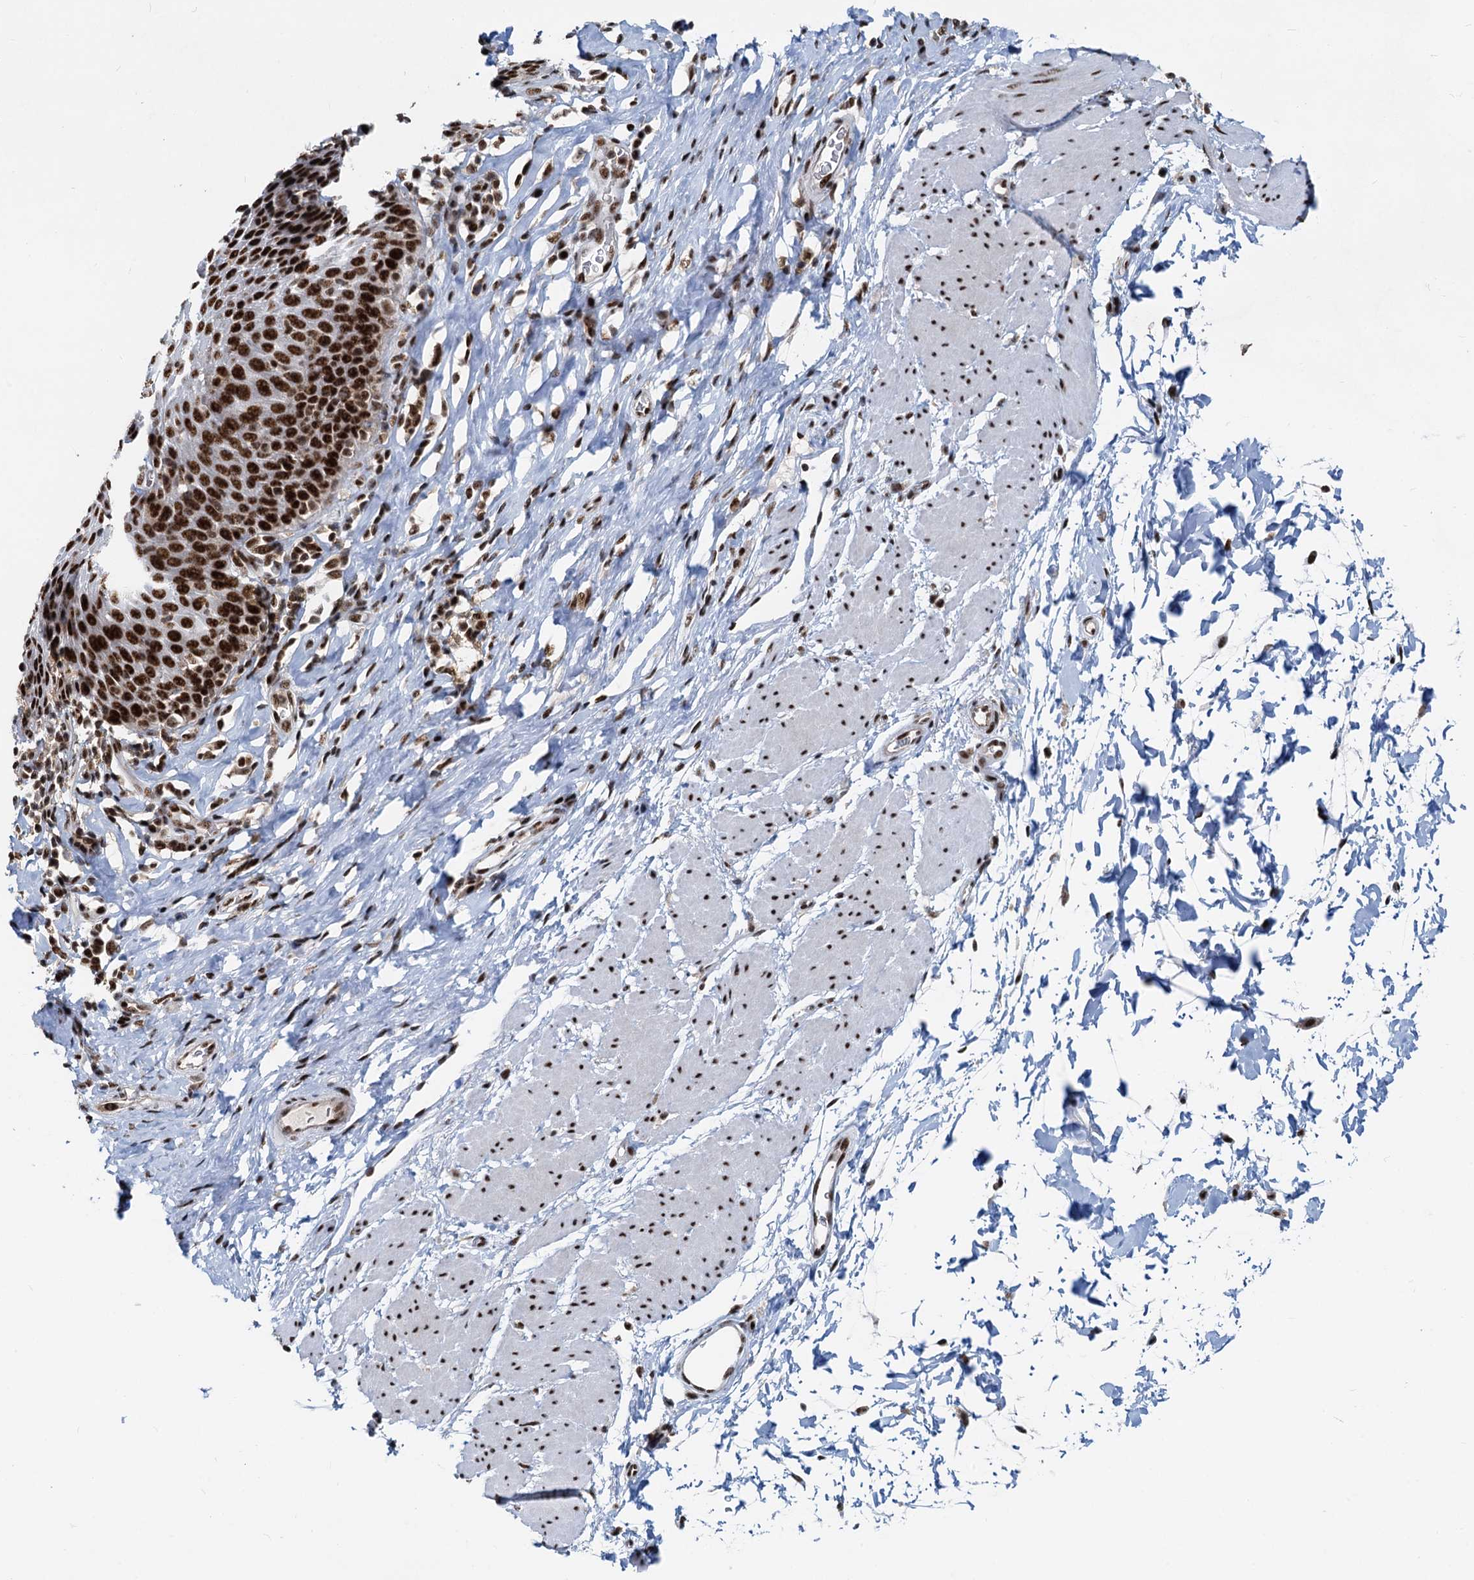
{"staining": {"intensity": "strong", "quantity": ">75%", "location": "nuclear"}, "tissue": "esophagus", "cell_type": "Squamous epithelial cells", "image_type": "normal", "snomed": [{"axis": "morphology", "description": "Normal tissue, NOS"}, {"axis": "topography", "description": "Esophagus"}], "caption": "Immunohistochemical staining of unremarkable esophagus shows strong nuclear protein expression in approximately >75% of squamous epithelial cells.", "gene": "RBM26", "patient": {"sex": "female", "age": 61}}